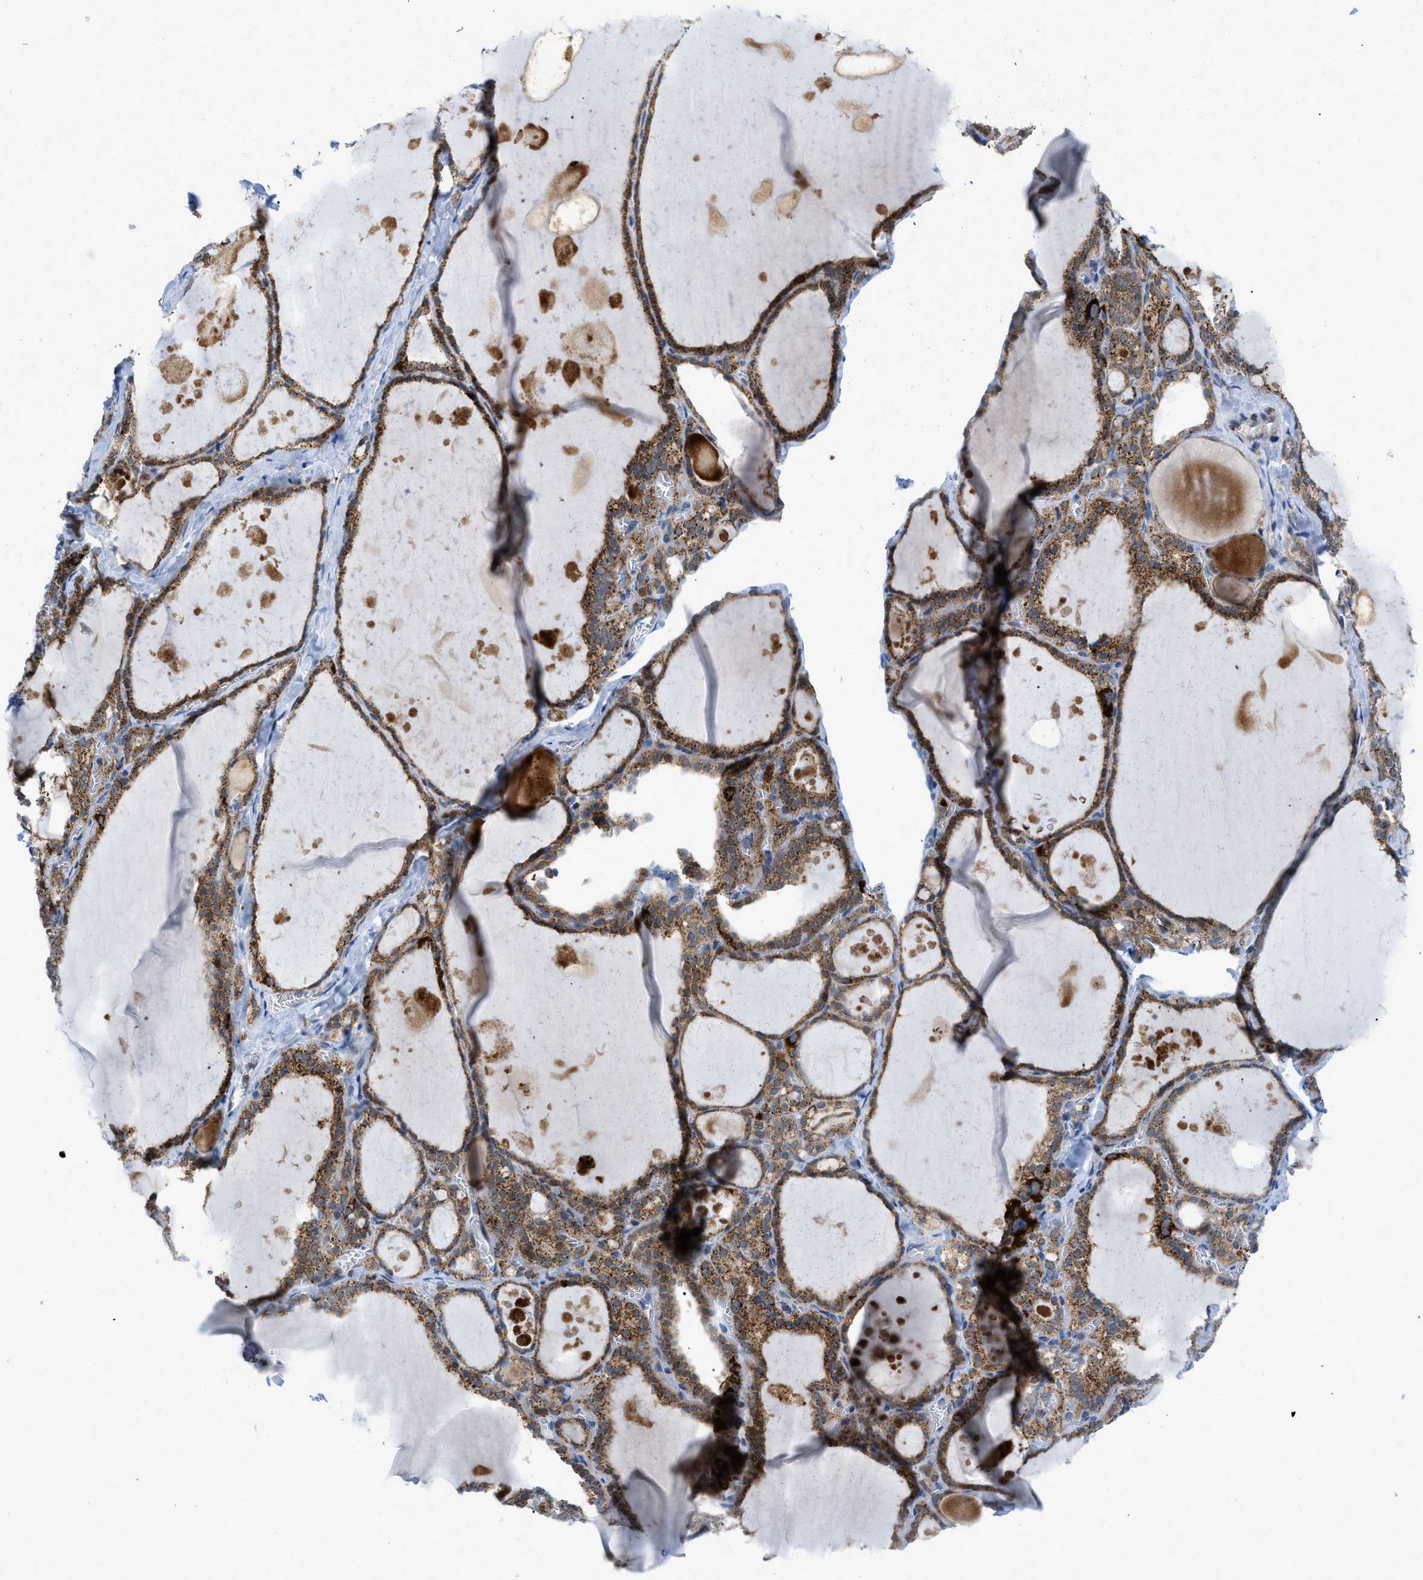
{"staining": {"intensity": "moderate", "quantity": ">75%", "location": "cytoplasmic/membranous"}, "tissue": "thyroid gland", "cell_type": "Glandular cells", "image_type": "normal", "snomed": [{"axis": "morphology", "description": "Normal tissue, NOS"}, {"axis": "topography", "description": "Thyroid gland"}], "caption": "DAB immunohistochemical staining of benign human thyroid gland reveals moderate cytoplasmic/membranous protein expression in about >75% of glandular cells. (Stains: DAB in brown, nuclei in blue, Microscopy: brightfield microscopy at high magnification).", "gene": "RBBP9", "patient": {"sex": "male", "age": 56}}